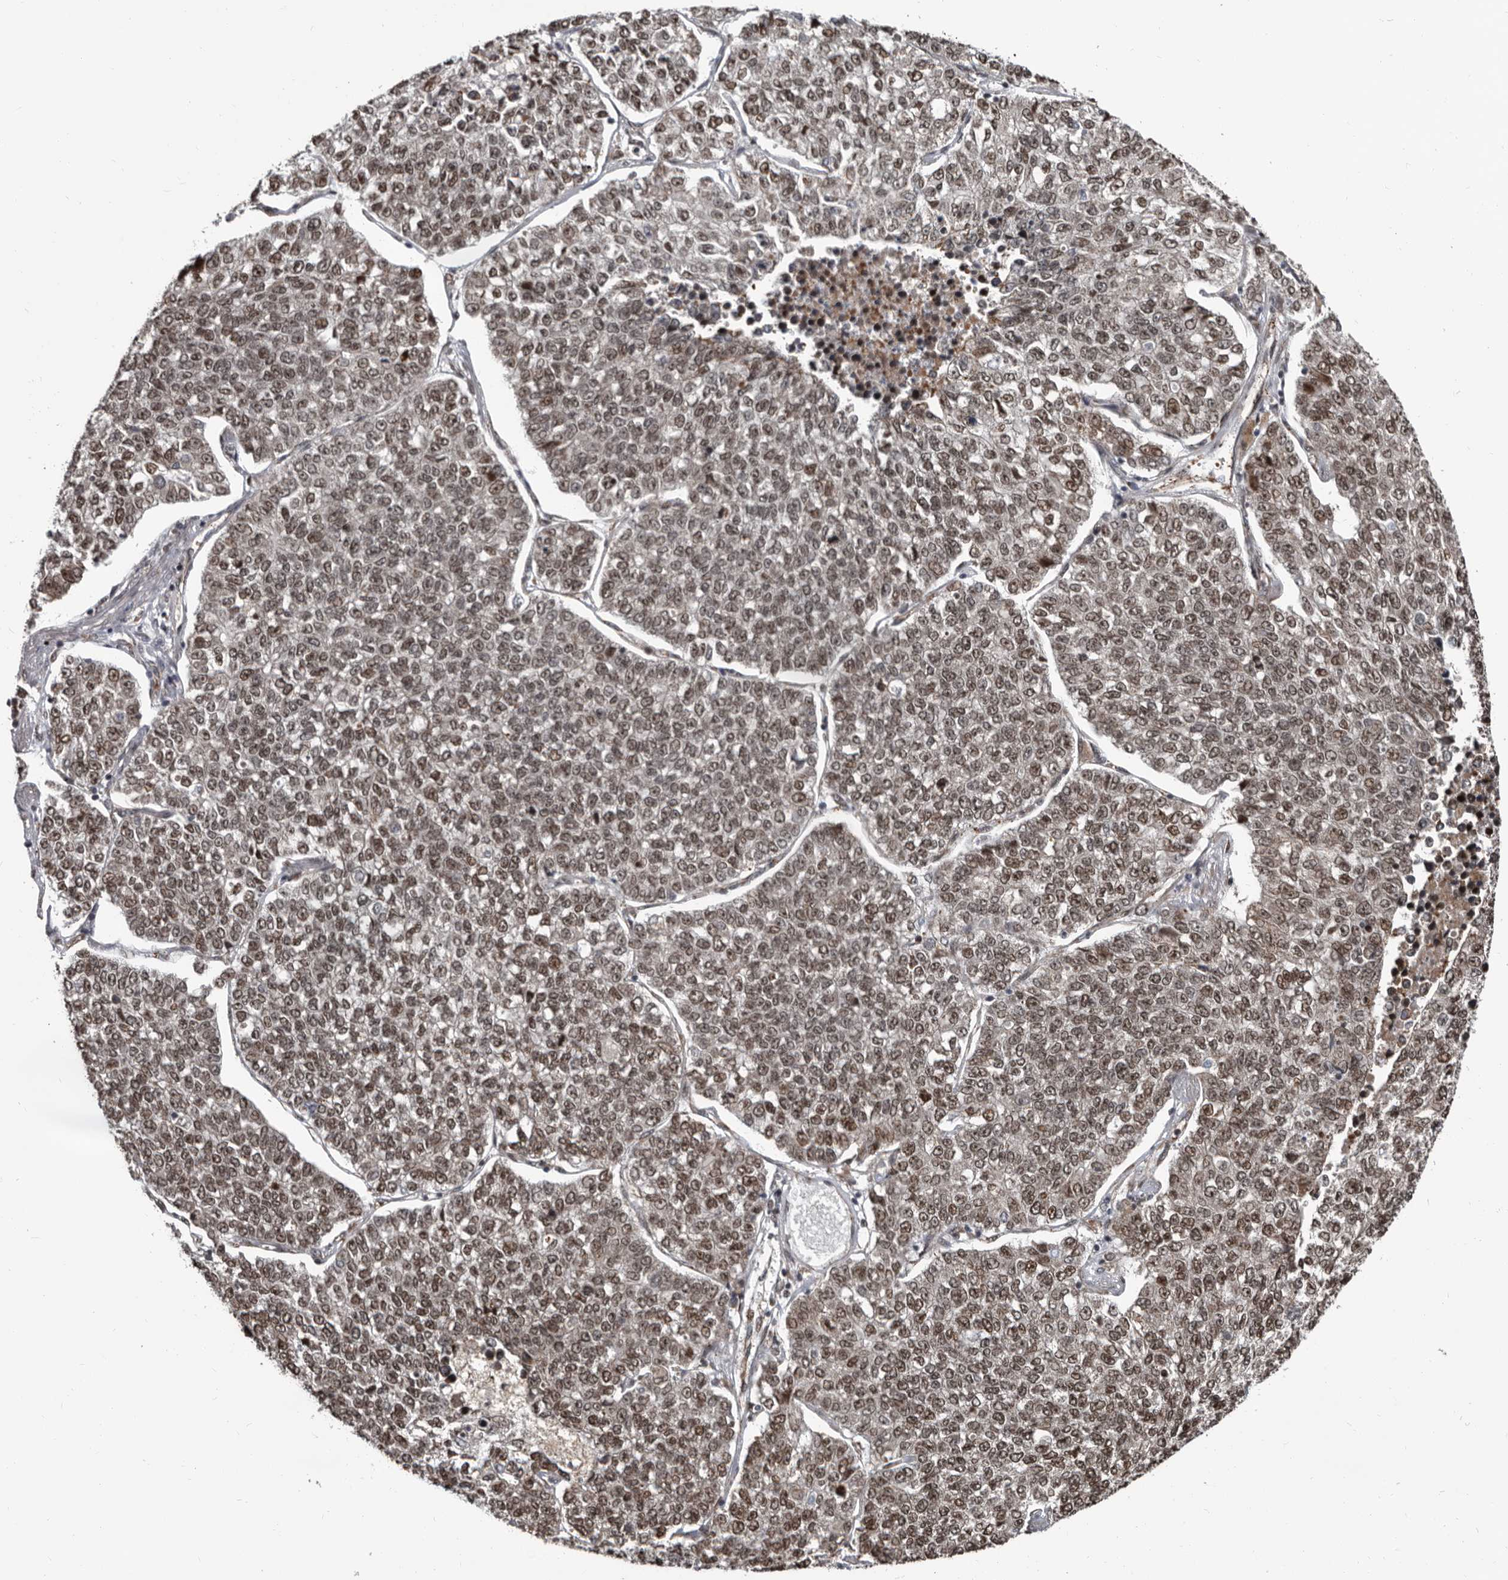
{"staining": {"intensity": "moderate", "quantity": ">75%", "location": "nuclear"}, "tissue": "lung cancer", "cell_type": "Tumor cells", "image_type": "cancer", "snomed": [{"axis": "morphology", "description": "Adenocarcinoma, NOS"}, {"axis": "topography", "description": "Lung"}], "caption": "Immunohistochemical staining of human lung adenocarcinoma displays moderate nuclear protein positivity in approximately >75% of tumor cells.", "gene": "CHD1L", "patient": {"sex": "male", "age": 49}}